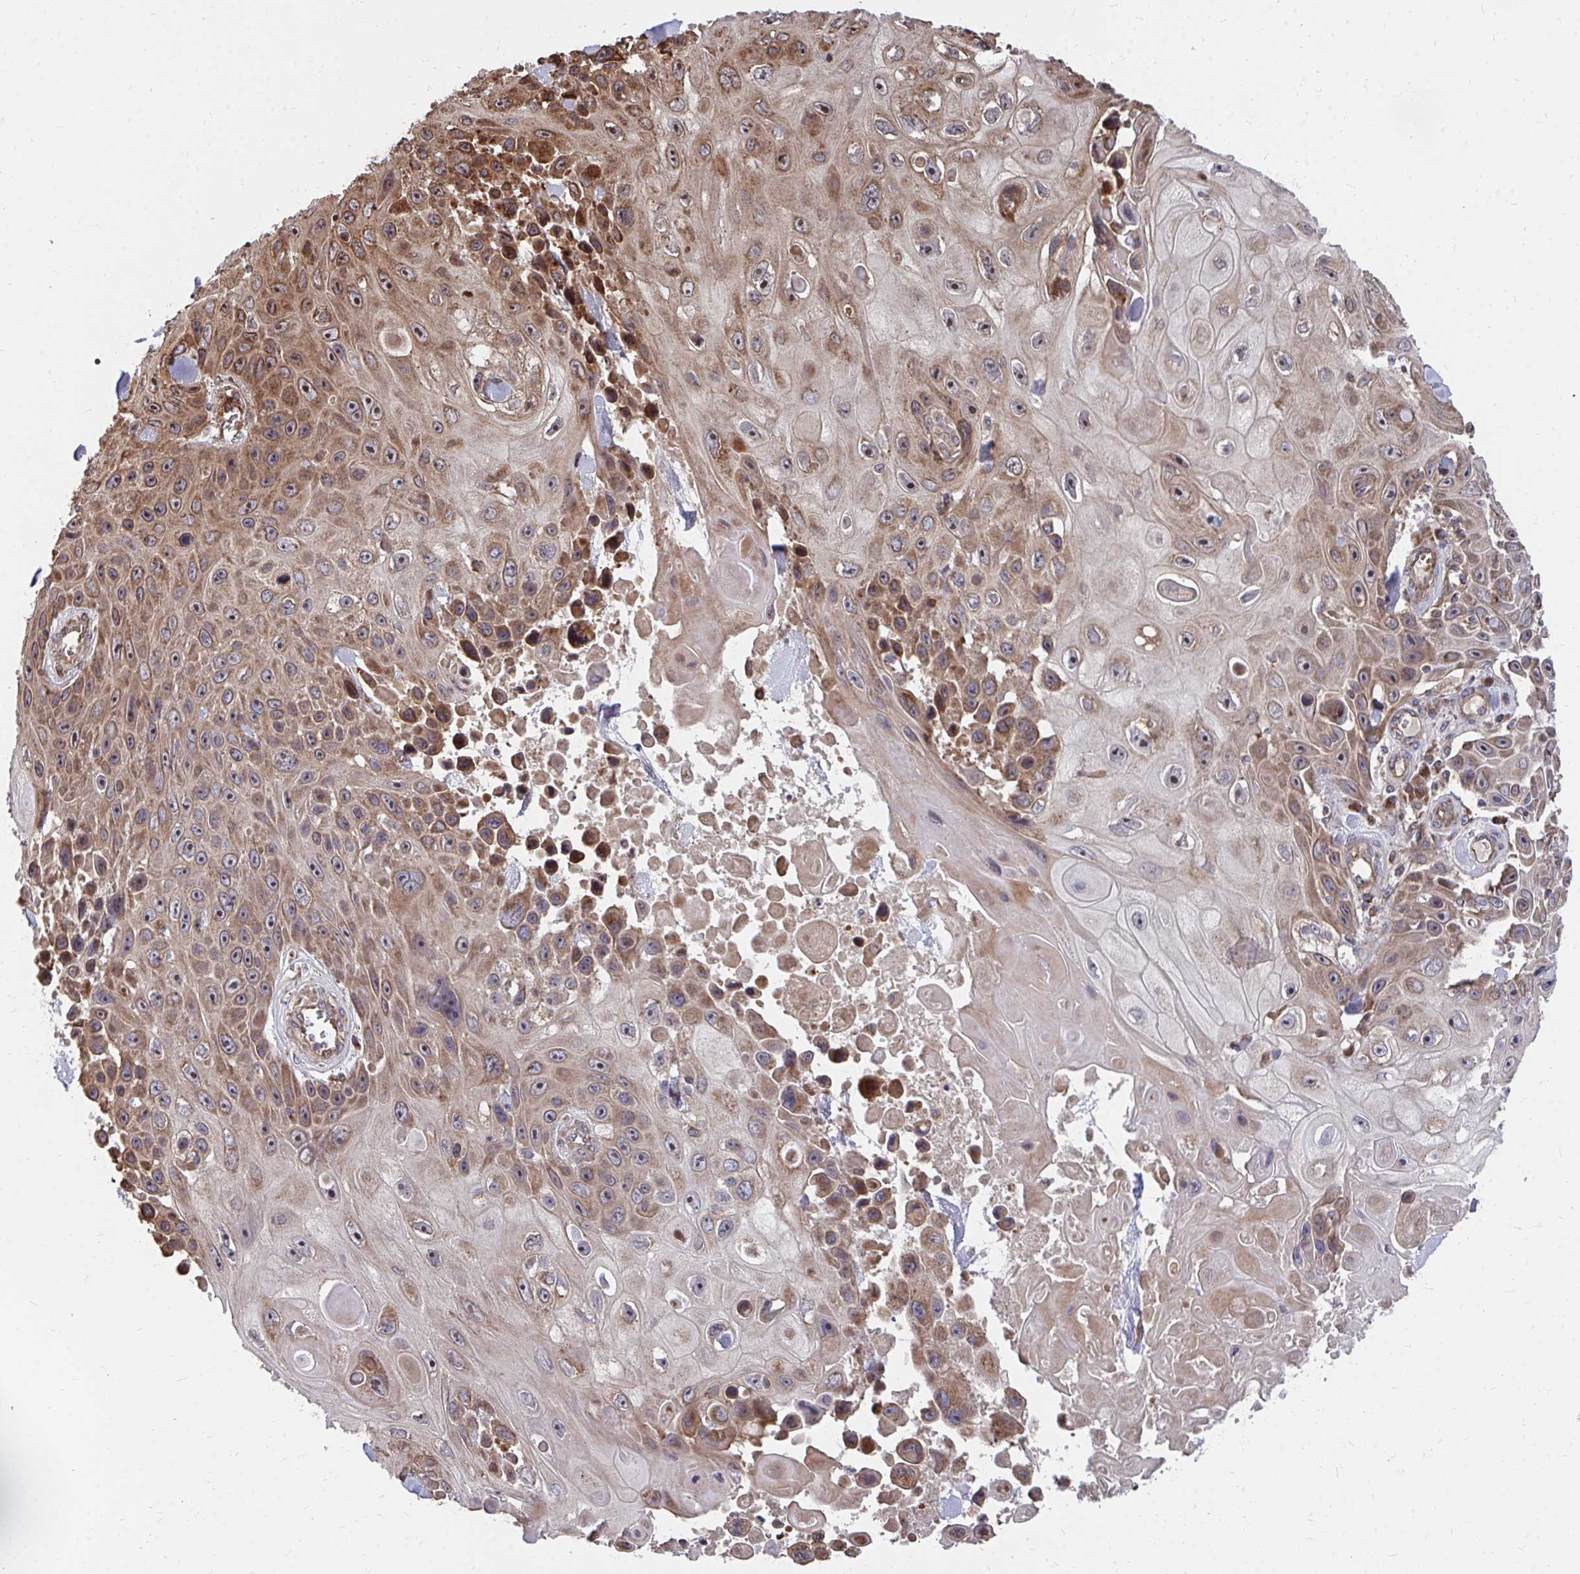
{"staining": {"intensity": "moderate", "quantity": ">75%", "location": "cytoplasmic/membranous,nuclear"}, "tissue": "skin cancer", "cell_type": "Tumor cells", "image_type": "cancer", "snomed": [{"axis": "morphology", "description": "Squamous cell carcinoma, NOS"}, {"axis": "topography", "description": "Skin"}], "caption": "Immunohistochemistry (IHC) (DAB) staining of skin squamous cell carcinoma exhibits moderate cytoplasmic/membranous and nuclear protein expression in about >75% of tumor cells.", "gene": "FAM89A", "patient": {"sex": "male", "age": 82}}